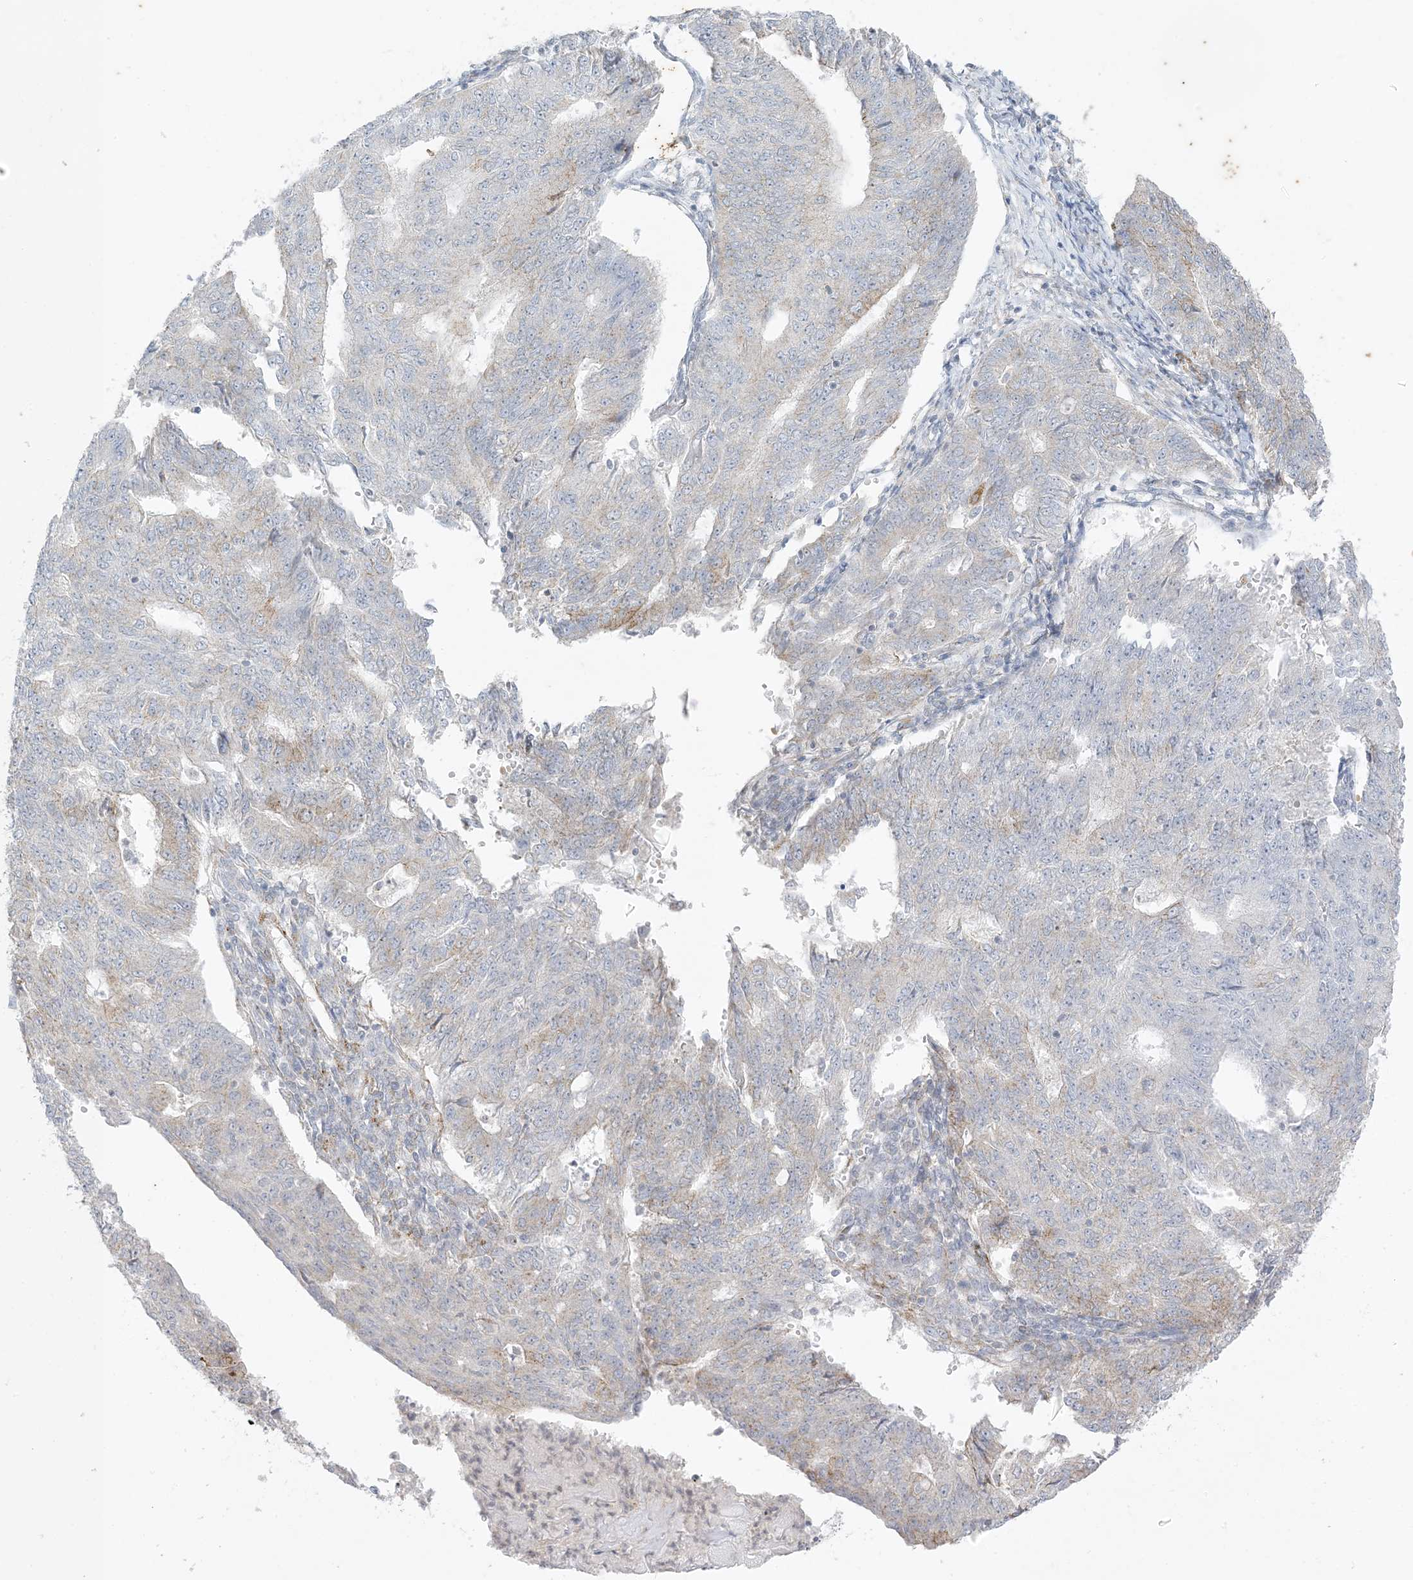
{"staining": {"intensity": "negative", "quantity": "none", "location": "none"}, "tissue": "endometrial cancer", "cell_type": "Tumor cells", "image_type": "cancer", "snomed": [{"axis": "morphology", "description": "Adenocarcinoma, NOS"}, {"axis": "topography", "description": "Endometrium"}], "caption": "Tumor cells are negative for protein expression in human endometrial cancer (adenocarcinoma).", "gene": "RAC1", "patient": {"sex": "female", "age": 32}}